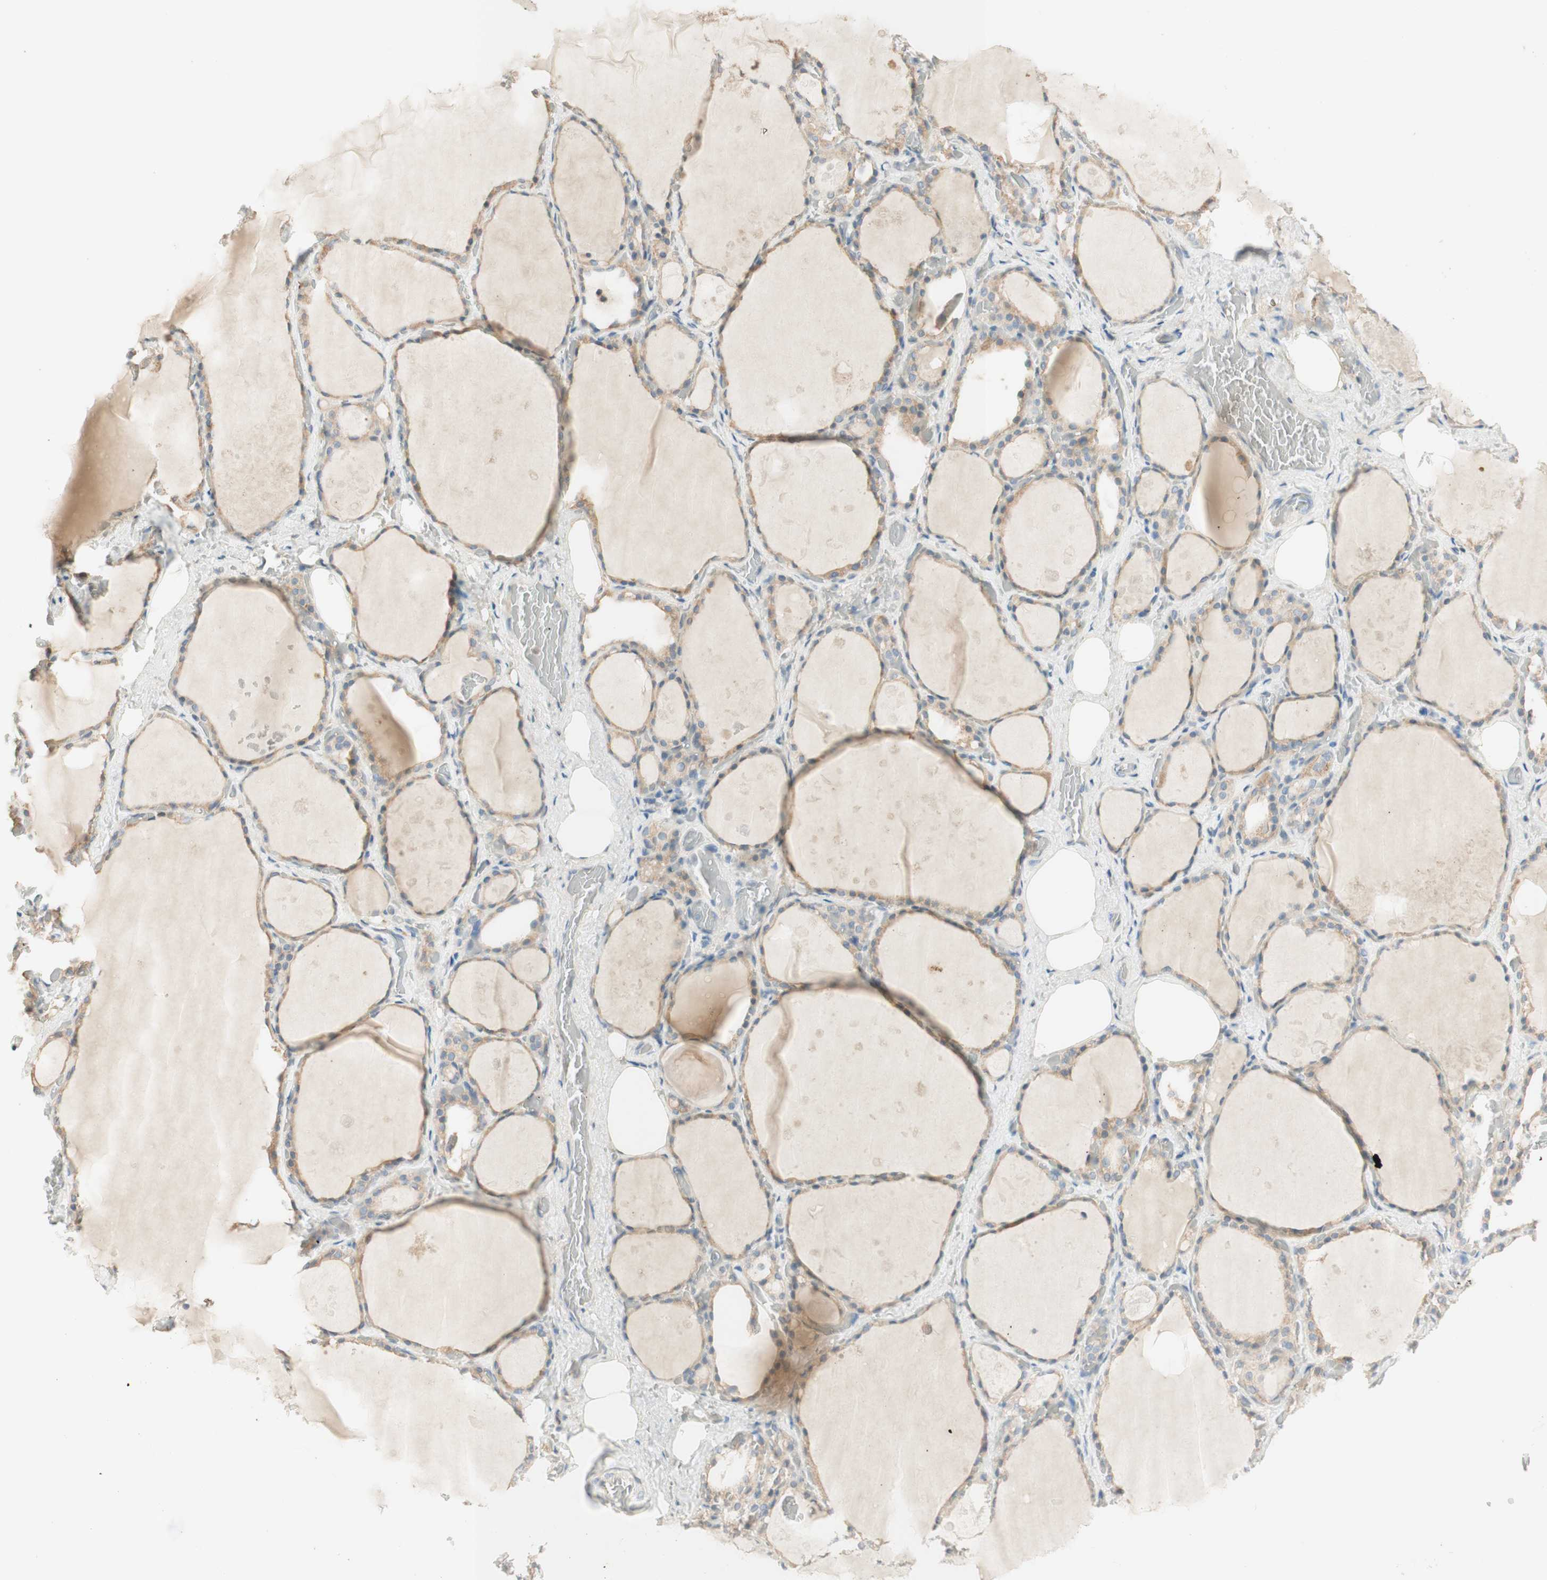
{"staining": {"intensity": "weak", "quantity": ">75%", "location": "cytoplasmic/membranous"}, "tissue": "thyroid gland", "cell_type": "Glandular cells", "image_type": "normal", "snomed": [{"axis": "morphology", "description": "Normal tissue, NOS"}, {"axis": "topography", "description": "Thyroid gland"}], "caption": "Immunohistochemical staining of unremarkable human thyroid gland demonstrates weak cytoplasmic/membranous protein positivity in approximately >75% of glandular cells. (DAB IHC, brown staining for protein, blue staining for nuclei).", "gene": "CLCN2", "patient": {"sex": "male", "age": 61}}